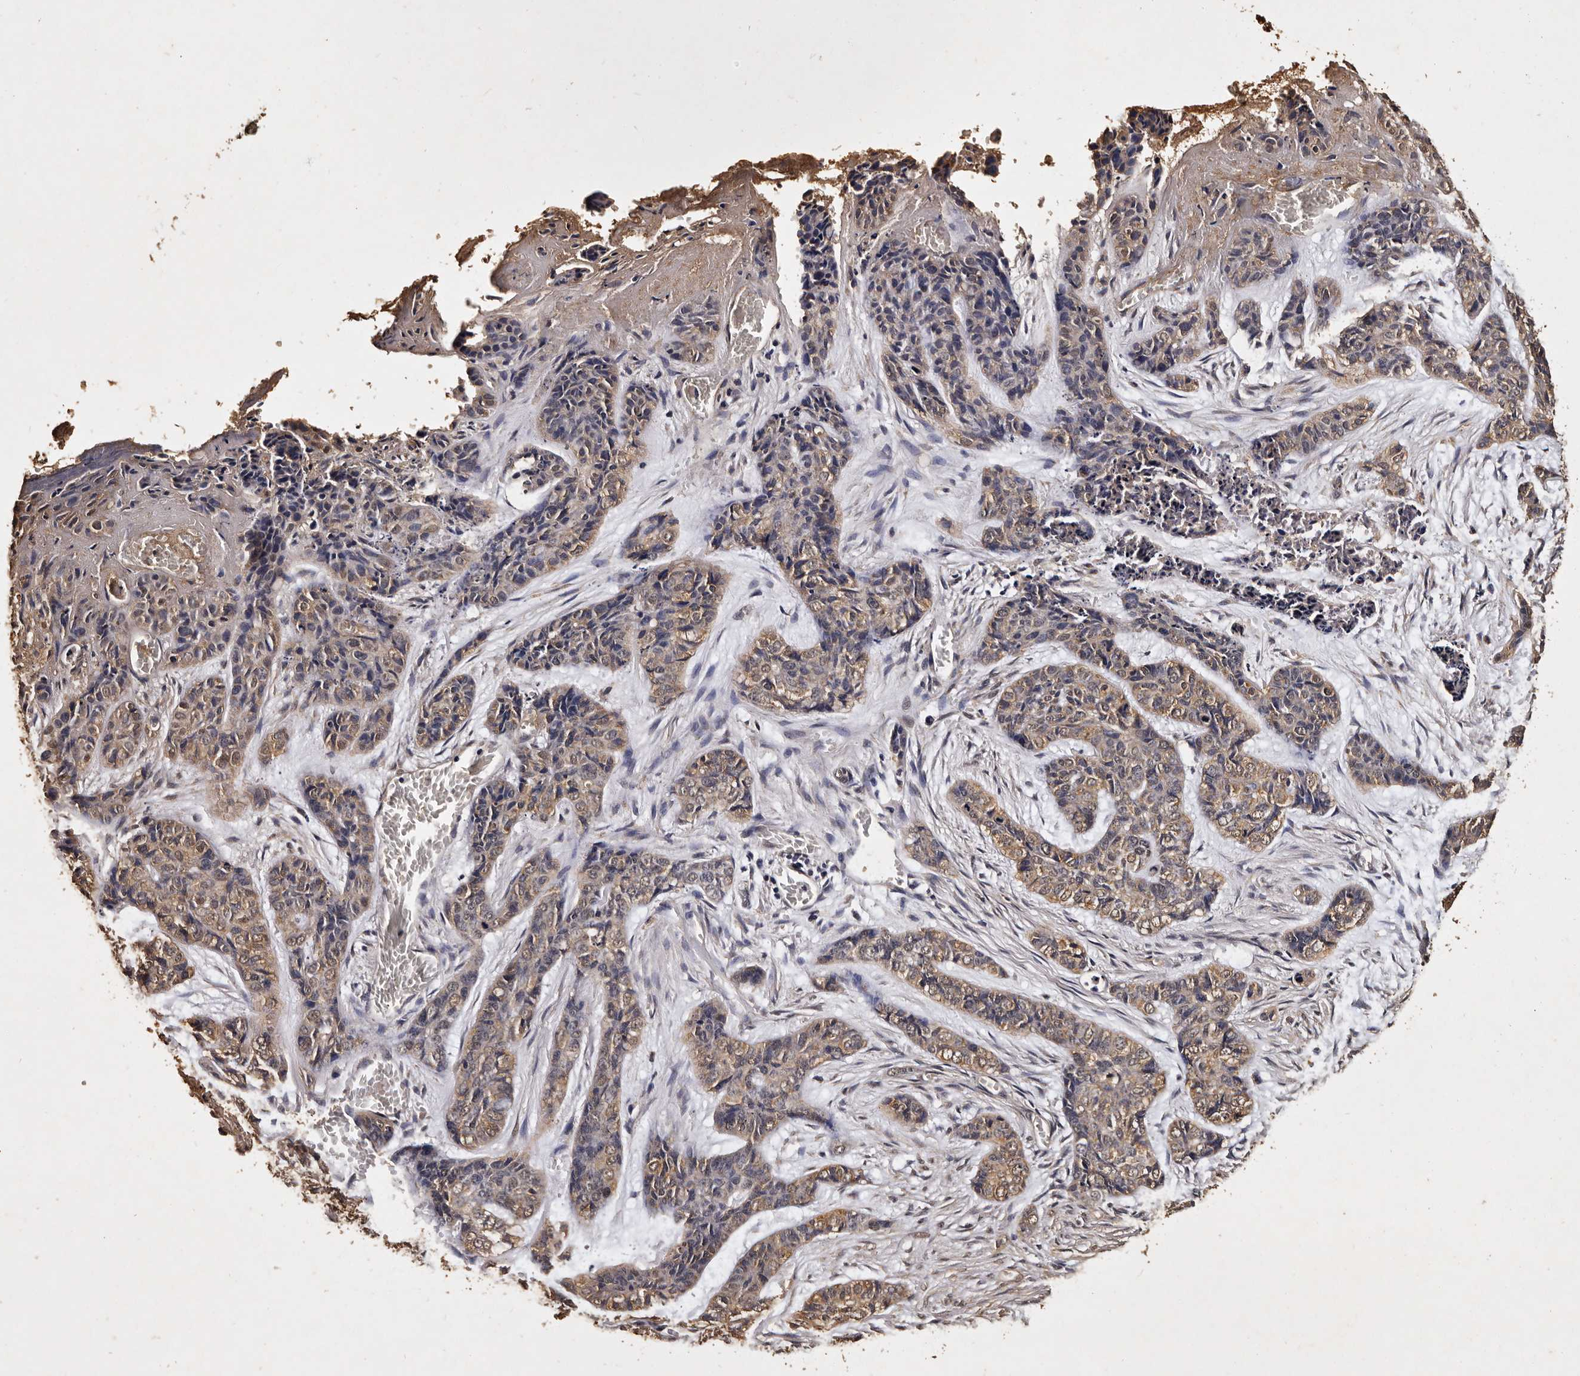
{"staining": {"intensity": "weak", "quantity": "25%-75%", "location": "cytoplasmic/membranous,nuclear"}, "tissue": "skin cancer", "cell_type": "Tumor cells", "image_type": "cancer", "snomed": [{"axis": "morphology", "description": "Basal cell carcinoma"}, {"axis": "topography", "description": "Skin"}], "caption": "A histopathology image of skin cancer (basal cell carcinoma) stained for a protein reveals weak cytoplasmic/membranous and nuclear brown staining in tumor cells.", "gene": "PARS2", "patient": {"sex": "female", "age": 64}}